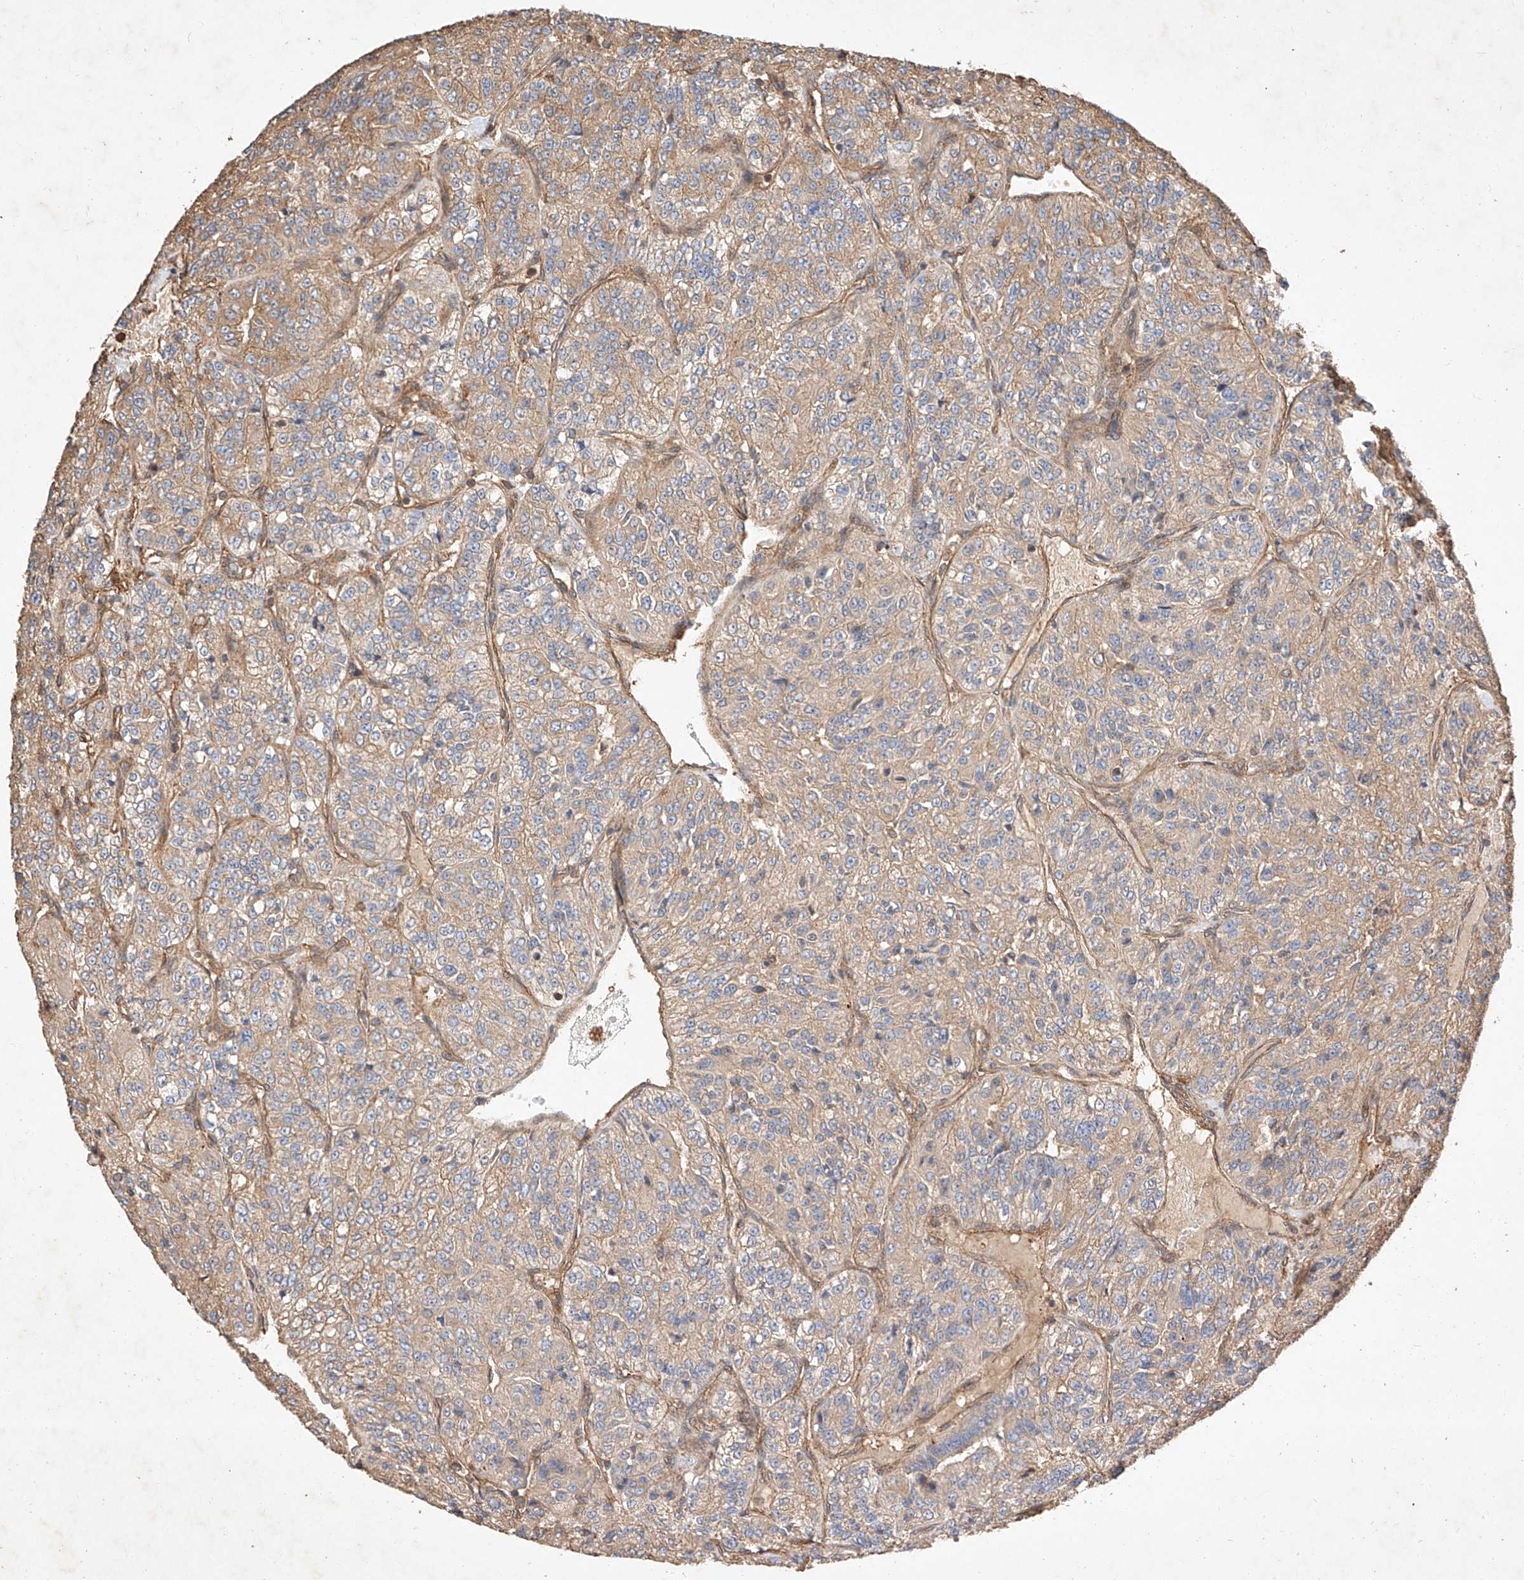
{"staining": {"intensity": "weak", "quantity": ">75%", "location": "cytoplasmic/membranous"}, "tissue": "renal cancer", "cell_type": "Tumor cells", "image_type": "cancer", "snomed": [{"axis": "morphology", "description": "Adenocarcinoma, NOS"}, {"axis": "topography", "description": "Kidney"}], "caption": "Immunohistochemical staining of human renal cancer demonstrates low levels of weak cytoplasmic/membranous staining in approximately >75% of tumor cells.", "gene": "GHDC", "patient": {"sex": "female", "age": 63}}